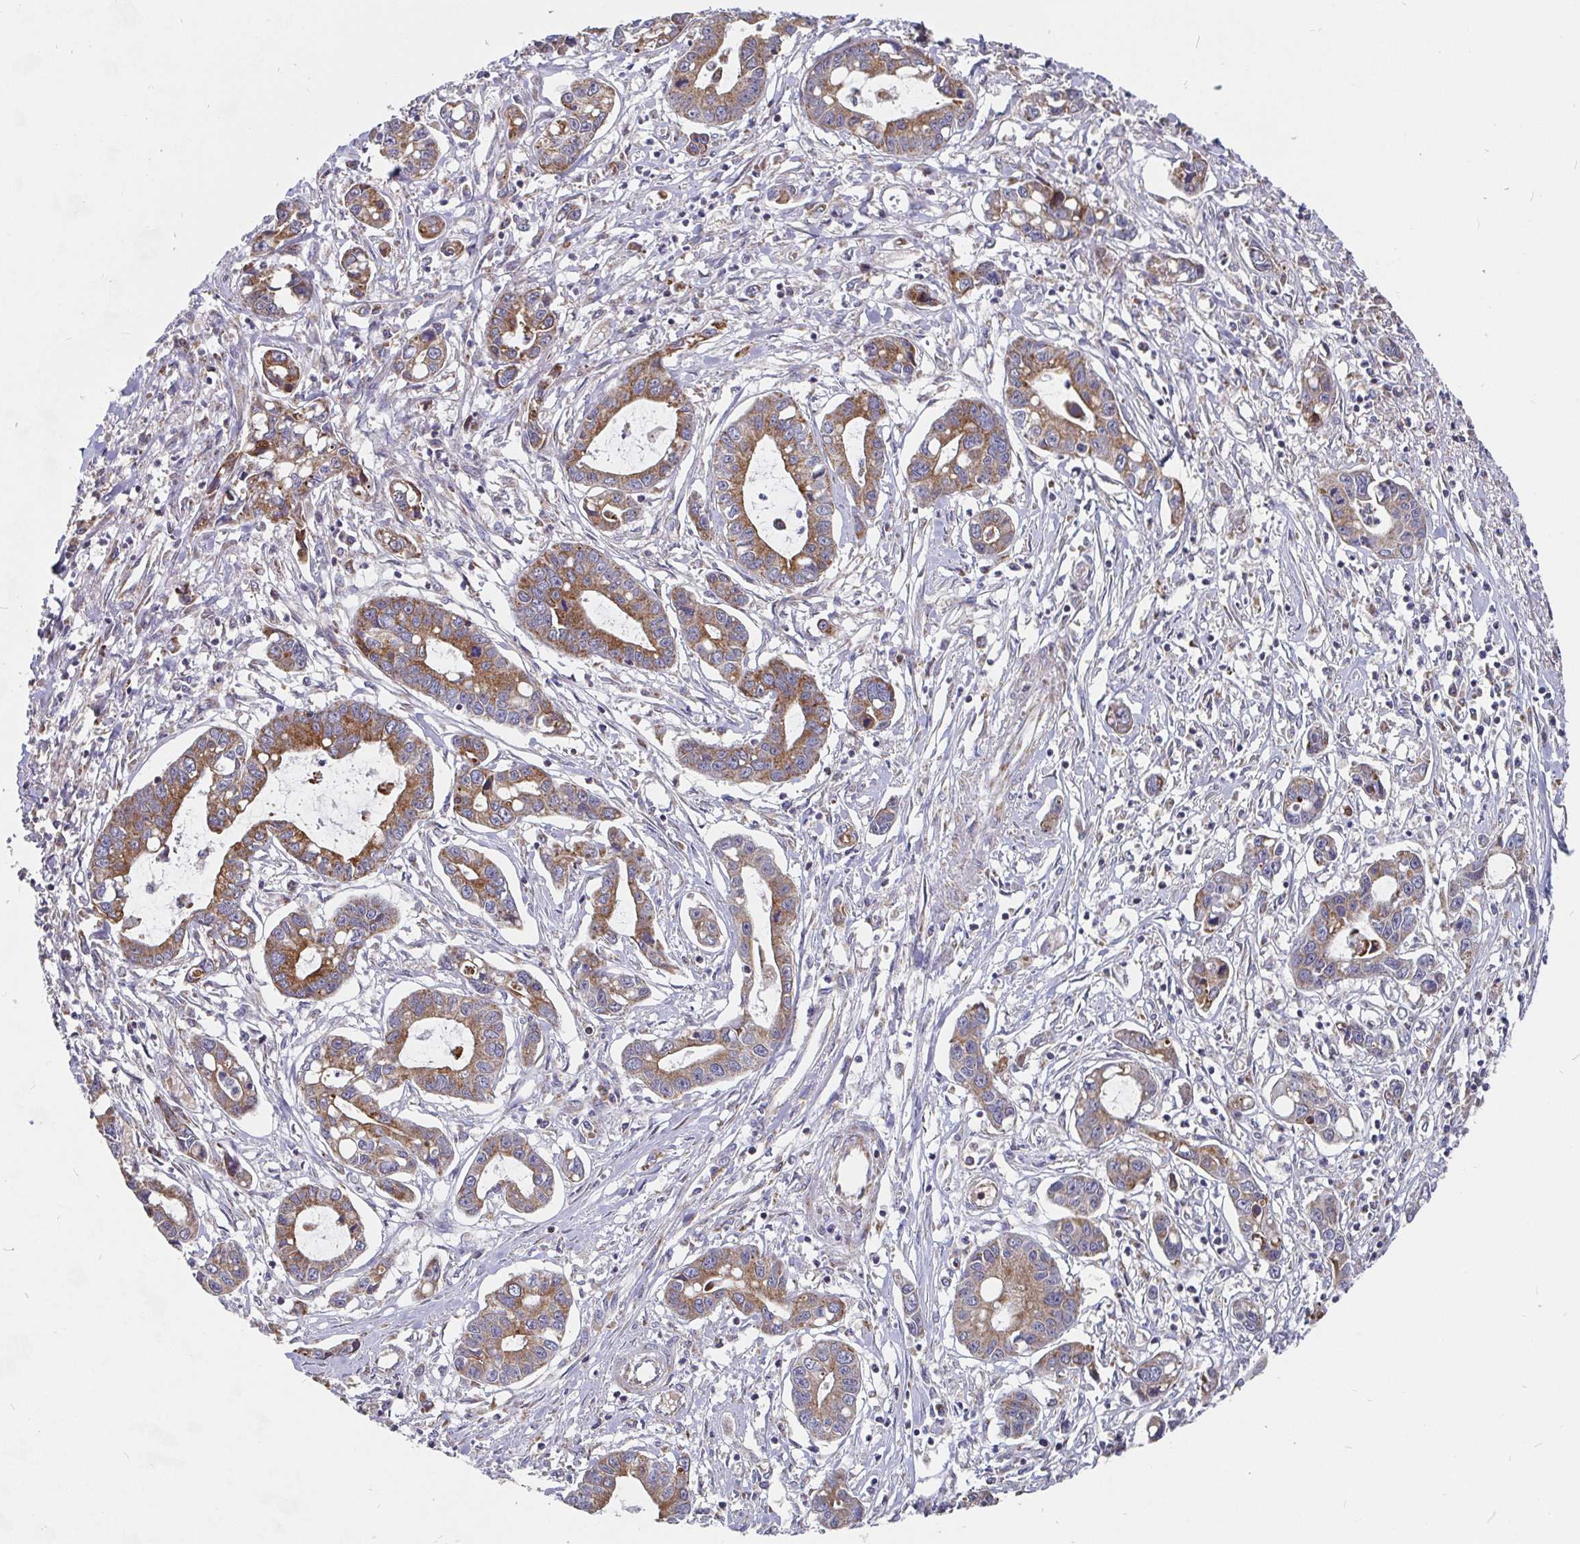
{"staining": {"intensity": "moderate", "quantity": ">75%", "location": "cytoplasmic/membranous"}, "tissue": "liver cancer", "cell_type": "Tumor cells", "image_type": "cancer", "snomed": [{"axis": "morphology", "description": "Cholangiocarcinoma"}, {"axis": "topography", "description": "Liver"}], "caption": "This histopathology image demonstrates immunohistochemistry staining of liver cancer (cholangiocarcinoma), with medium moderate cytoplasmic/membranous staining in approximately >75% of tumor cells.", "gene": "PDF", "patient": {"sex": "male", "age": 58}}